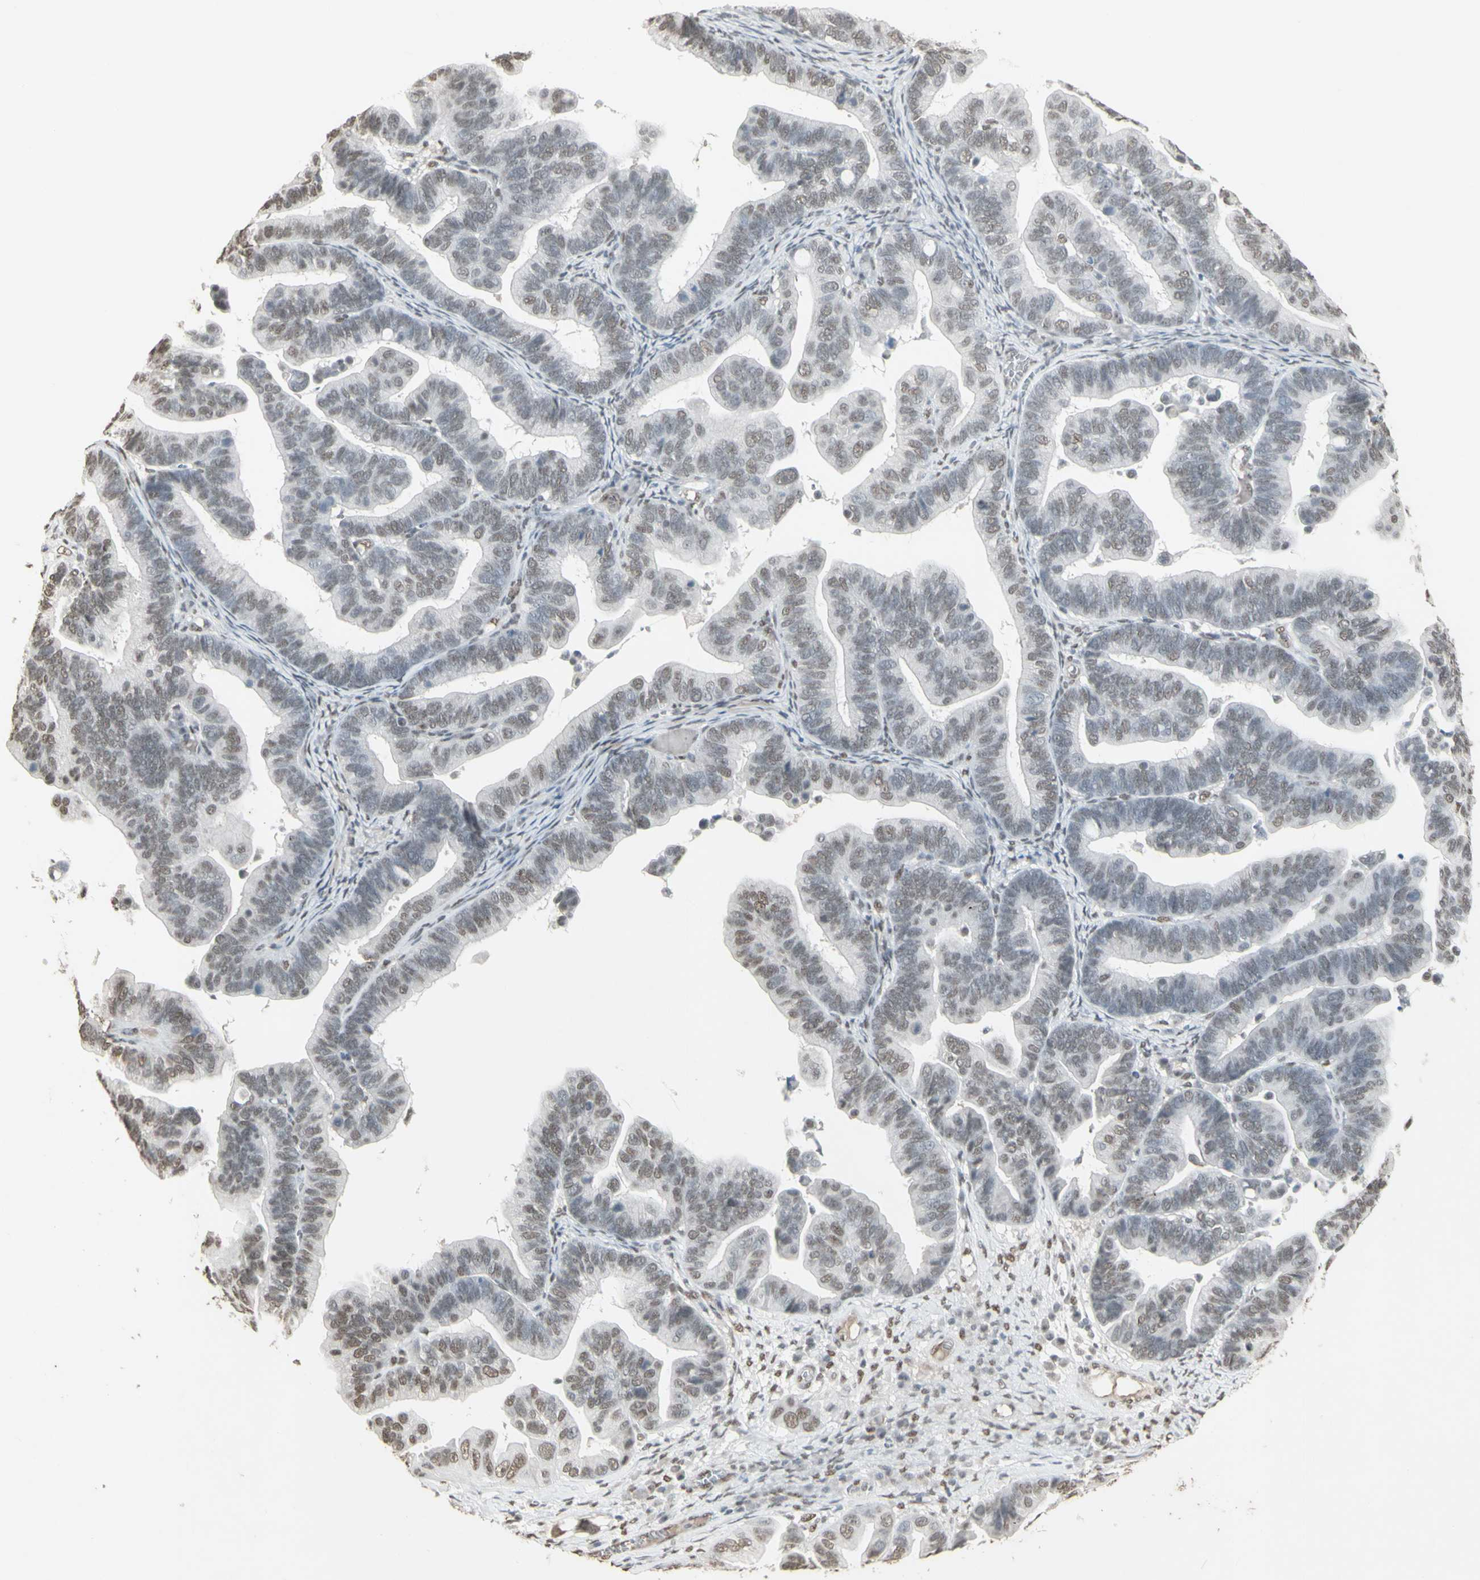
{"staining": {"intensity": "weak", "quantity": "25%-75%", "location": "nuclear"}, "tissue": "ovarian cancer", "cell_type": "Tumor cells", "image_type": "cancer", "snomed": [{"axis": "morphology", "description": "Cystadenocarcinoma, serous, NOS"}, {"axis": "topography", "description": "Ovary"}], "caption": "Immunohistochemical staining of human ovarian serous cystadenocarcinoma reveals weak nuclear protein staining in about 25%-75% of tumor cells.", "gene": "TRIM28", "patient": {"sex": "female", "age": 56}}